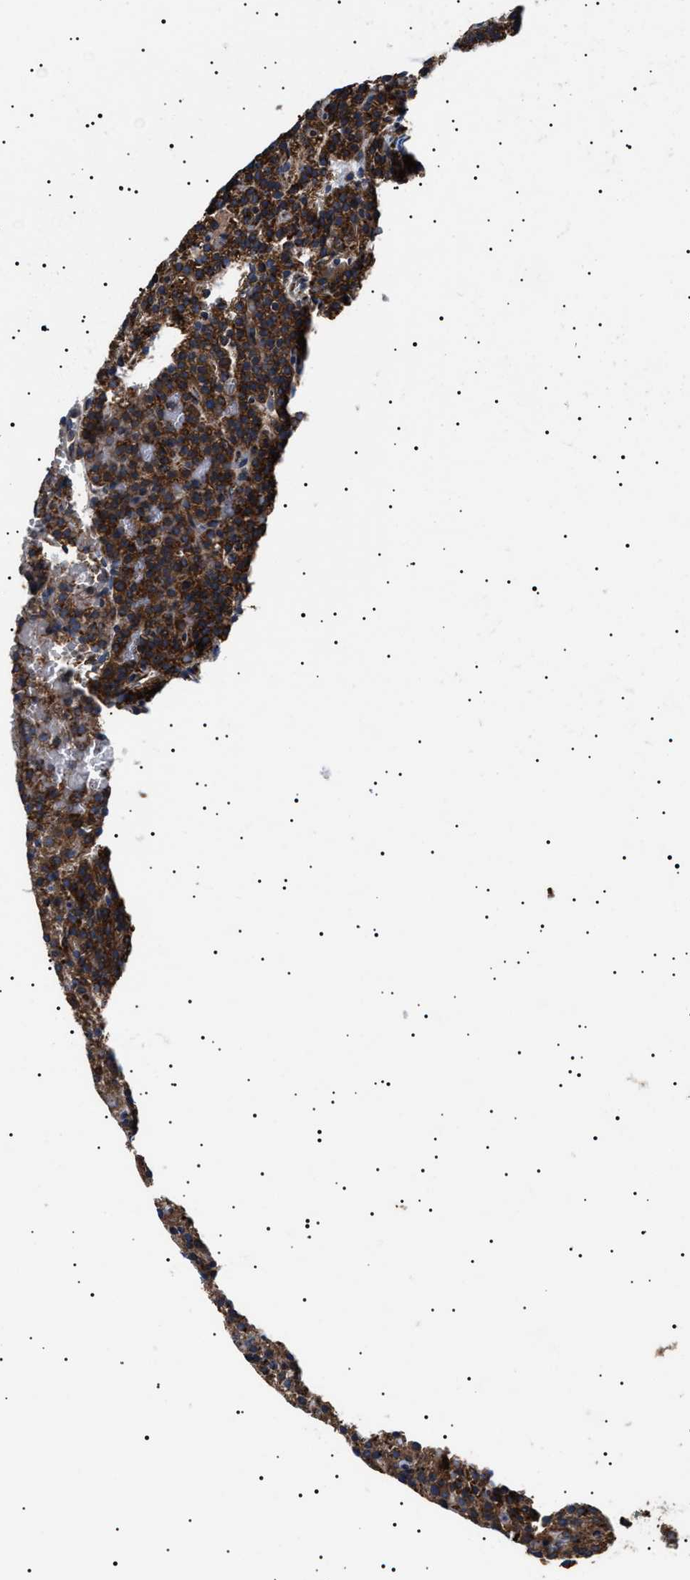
{"staining": {"intensity": "strong", "quantity": ">75%", "location": "cytoplasmic/membranous"}, "tissue": "parathyroid gland", "cell_type": "Glandular cells", "image_type": "normal", "snomed": [{"axis": "morphology", "description": "Normal tissue, NOS"}, {"axis": "morphology", "description": "Adenoma, NOS"}, {"axis": "topography", "description": "Parathyroid gland"}], "caption": "Protein staining displays strong cytoplasmic/membranous positivity in approximately >75% of glandular cells in unremarkable parathyroid gland. Using DAB (brown) and hematoxylin (blue) stains, captured at high magnification using brightfield microscopy.", "gene": "TOP1MT", "patient": {"sex": "female", "age": 74}}